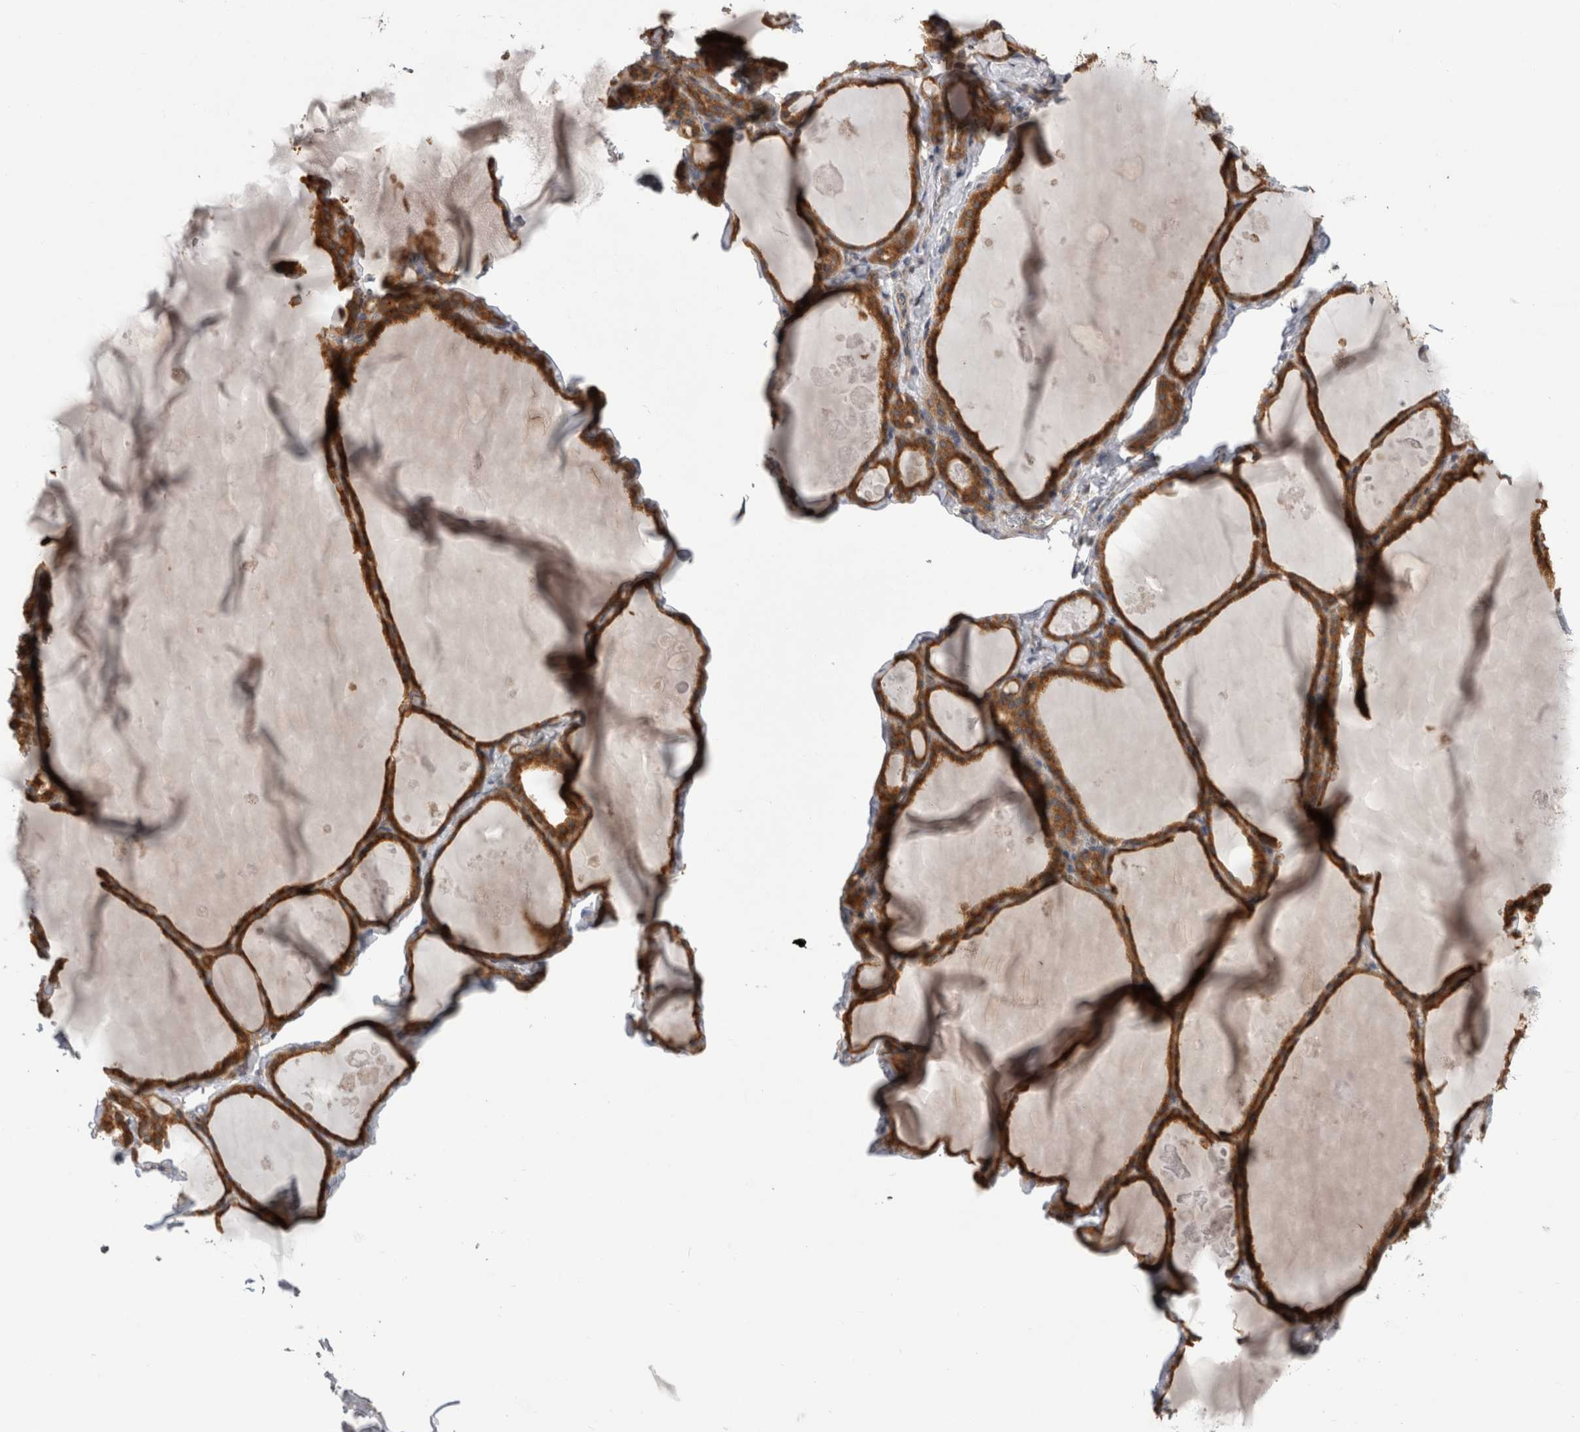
{"staining": {"intensity": "strong", "quantity": ">75%", "location": "cytoplasmic/membranous"}, "tissue": "thyroid gland", "cell_type": "Glandular cells", "image_type": "normal", "snomed": [{"axis": "morphology", "description": "Normal tissue, NOS"}, {"axis": "topography", "description": "Thyroid gland"}], "caption": "IHC staining of benign thyroid gland, which displays high levels of strong cytoplasmic/membranous expression in about >75% of glandular cells indicating strong cytoplasmic/membranous protein staining. The staining was performed using DAB (brown) for protein detection and nuclei were counterstained in hematoxylin (blue).", "gene": "PARP6", "patient": {"sex": "male", "age": 56}}